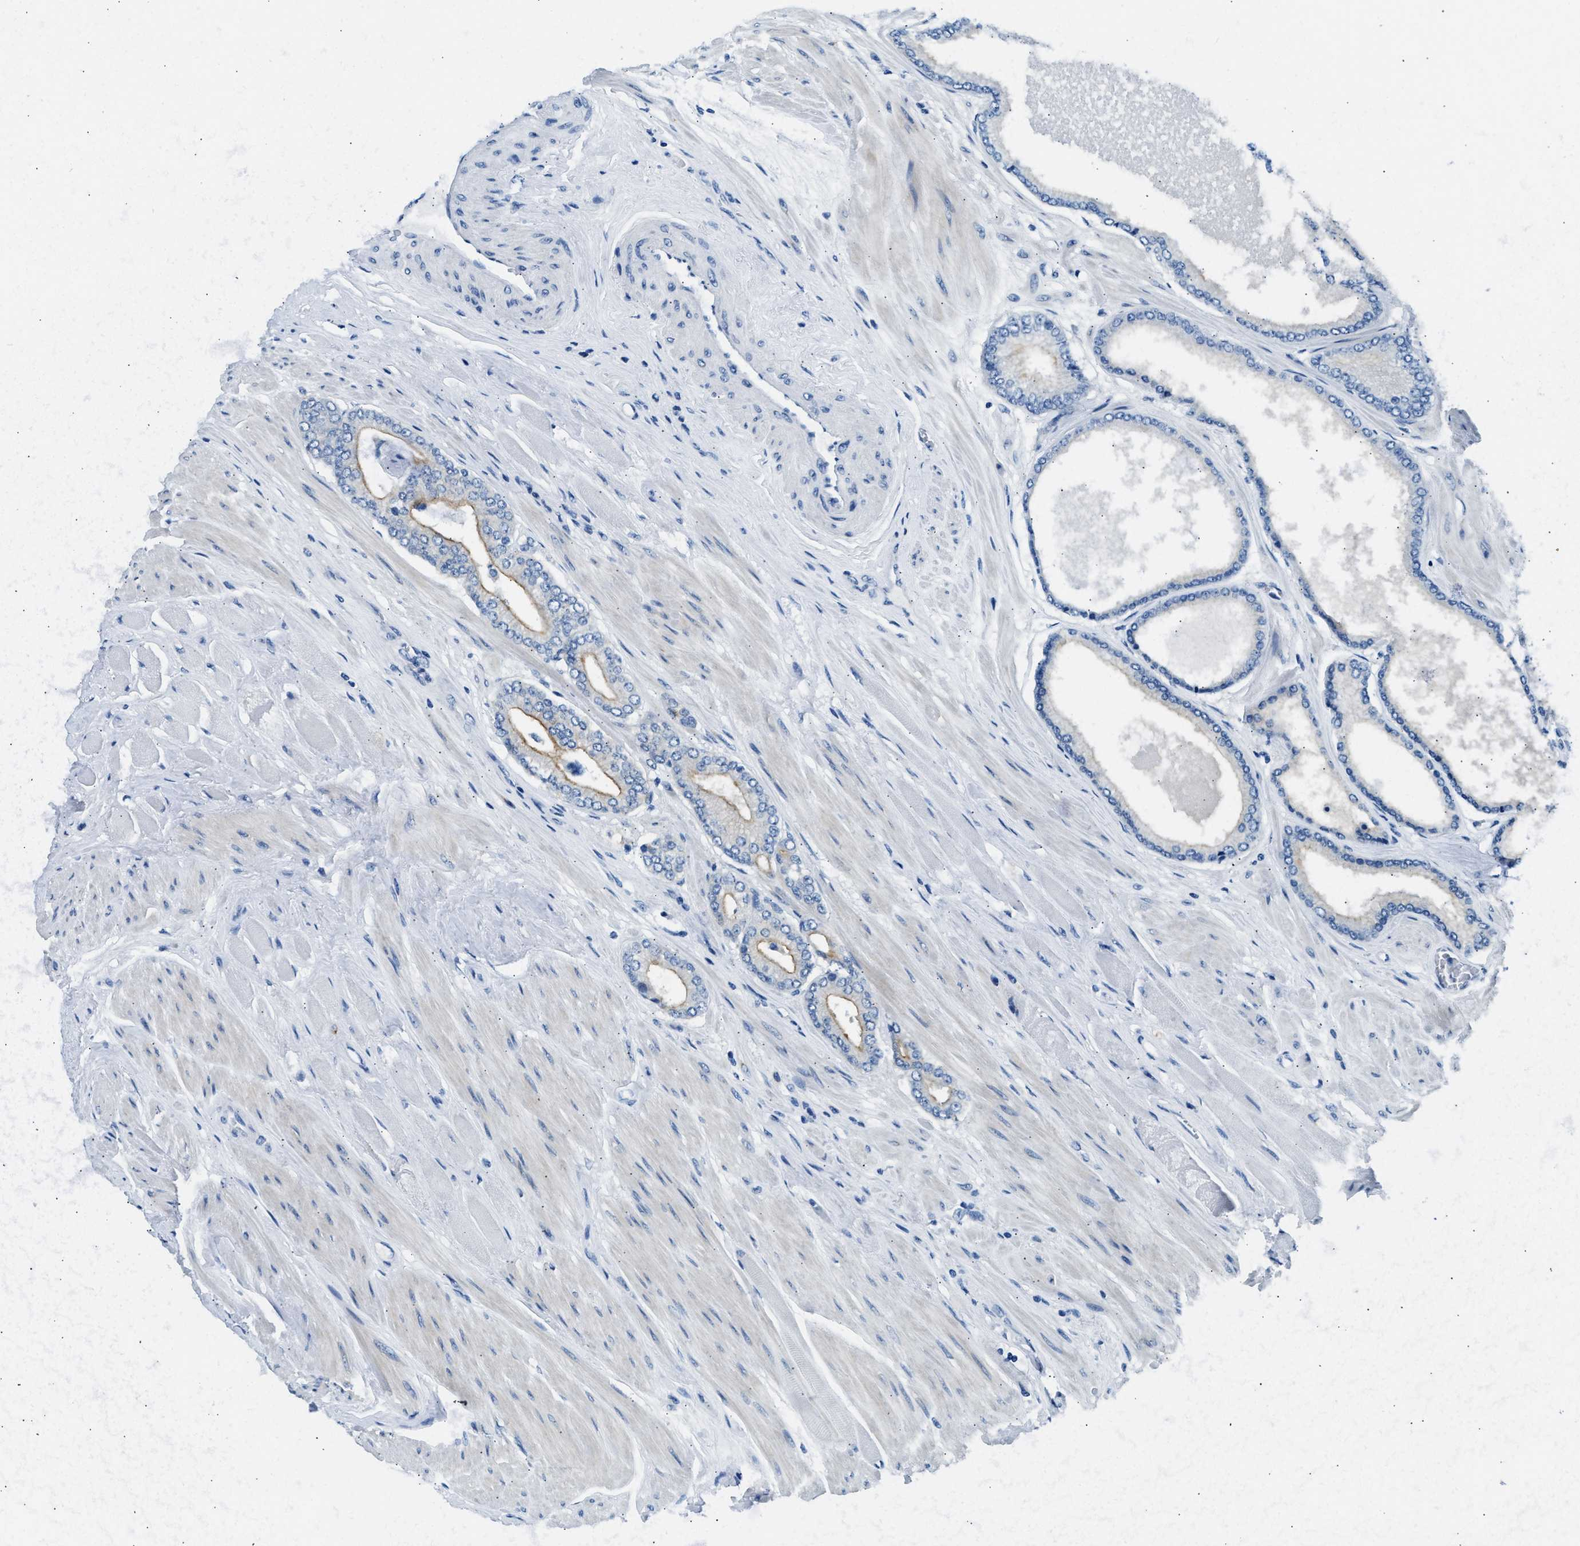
{"staining": {"intensity": "weak", "quantity": "<25%", "location": "cytoplasmic/membranous"}, "tissue": "prostate cancer", "cell_type": "Tumor cells", "image_type": "cancer", "snomed": [{"axis": "morphology", "description": "Adenocarcinoma, High grade"}, {"axis": "topography", "description": "Prostate"}], "caption": "Tumor cells show no significant positivity in high-grade adenocarcinoma (prostate). (DAB IHC with hematoxylin counter stain).", "gene": "CLDN18", "patient": {"sex": "male", "age": 61}}